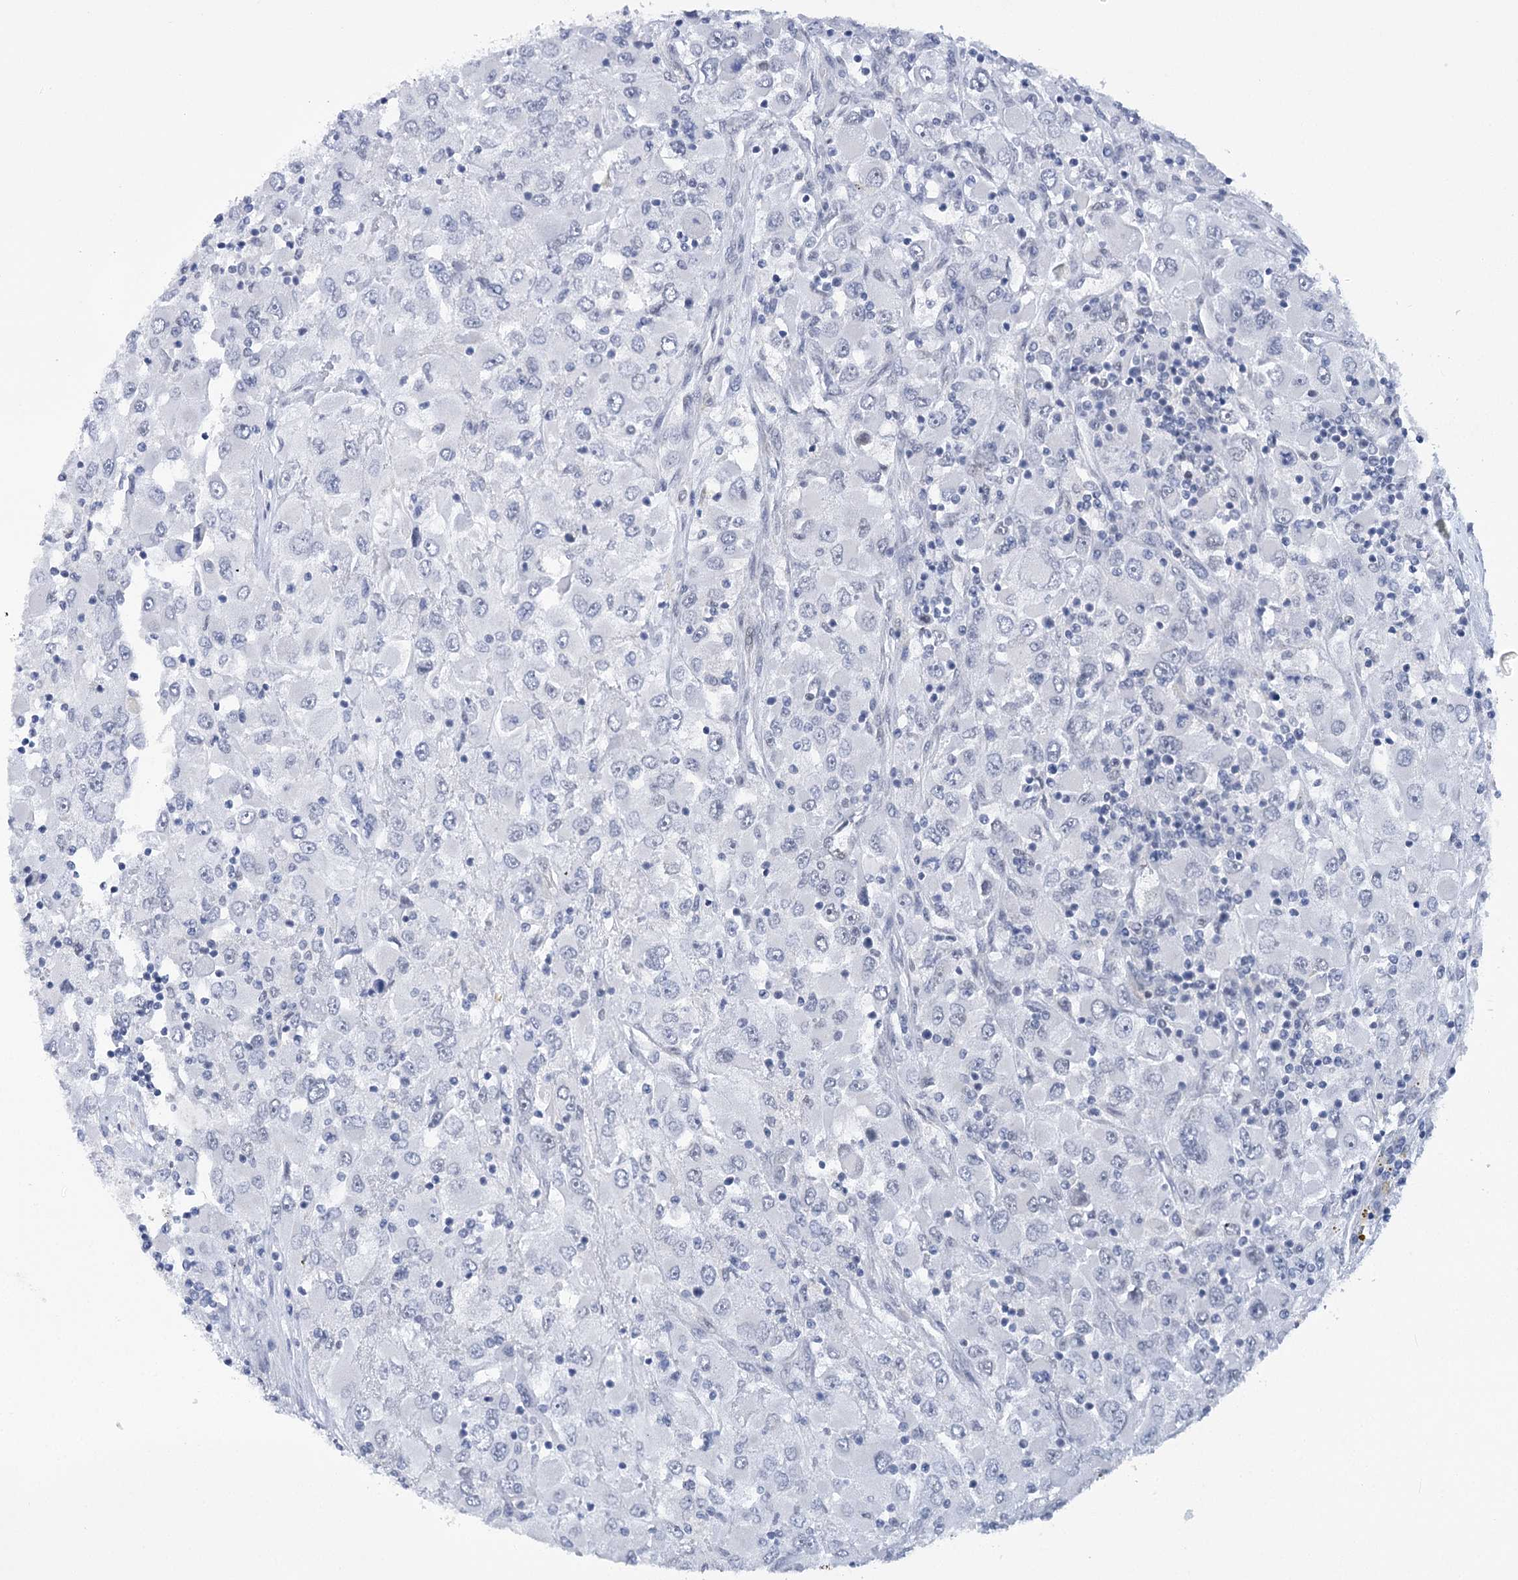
{"staining": {"intensity": "negative", "quantity": "none", "location": "none"}, "tissue": "renal cancer", "cell_type": "Tumor cells", "image_type": "cancer", "snomed": [{"axis": "morphology", "description": "Adenocarcinoma, NOS"}, {"axis": "topography", "description": "Kidney"}], "caption": "DAB immunohistochemical staining of human renal cancer displays no significant expression in tumor cells. (DAB (3,3'-diaminobenzidine) immunohistochemistry visualized using brightfield microscopy, high magnification).", "gene": "HNRNPA0", "patient": {"sex": "female", "age": 52}}